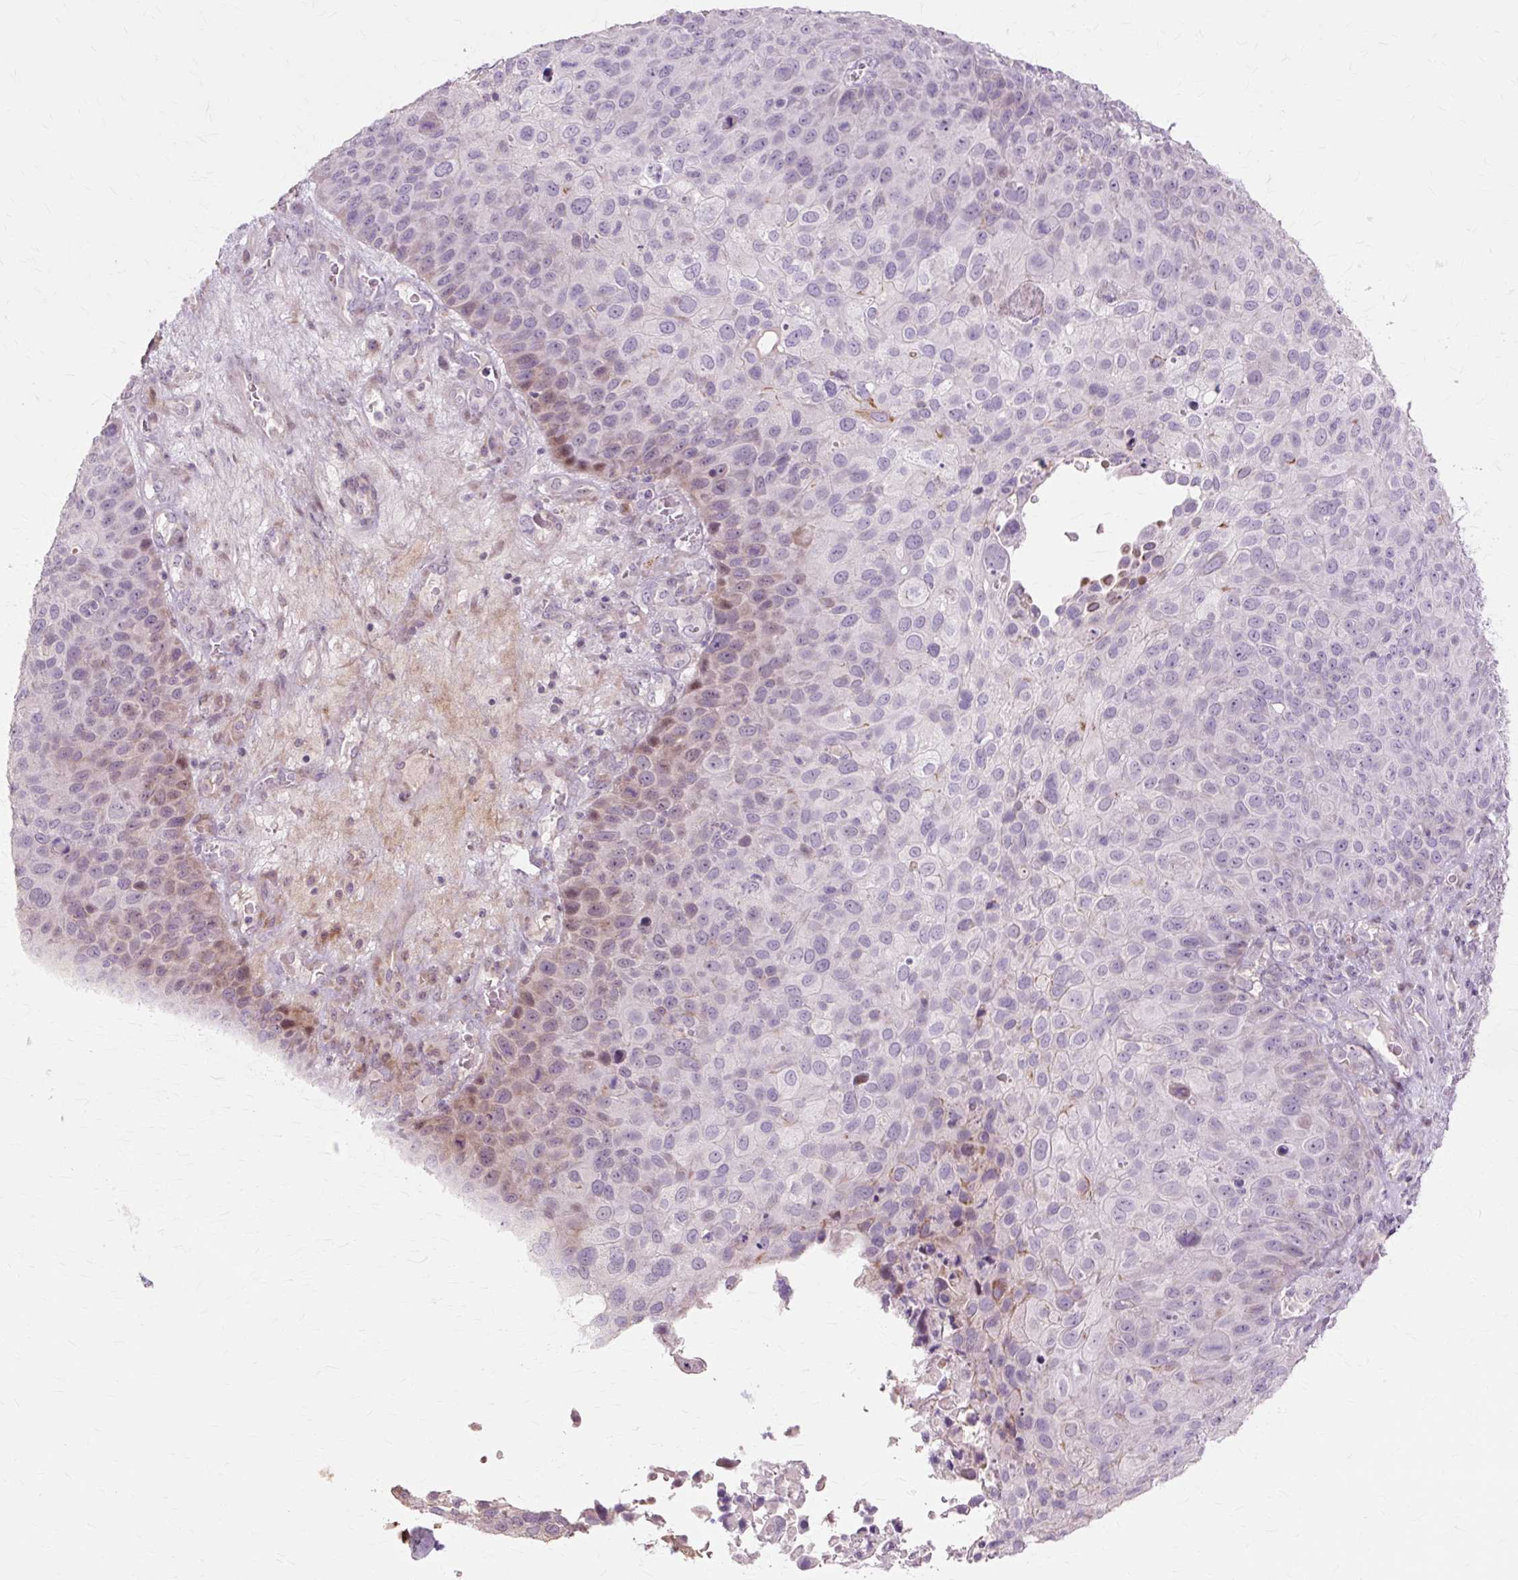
{"staining": {"intensity": "weak", "quantity": "<25%", "location": "cytoplasmic/membranous,nuclear"}, "tissue": "skin cancer", "cell_type": "Tumor cells", "image_type": "cancer", "snomed": [{"axis": "morphology", "description": "Squamous cell carcinoma, NOS"}, {"axis": "topography", "description": "Skin"}], "caption": "High magnification brightfield microscopy of squamous cell carcinoma (skin) stained with DAB (brown) and counterstained with hematoxylin (blue): tumor cells show no significant expression.", "gene": "IRX2", "patient": {"sex": "male", "age": 87}}